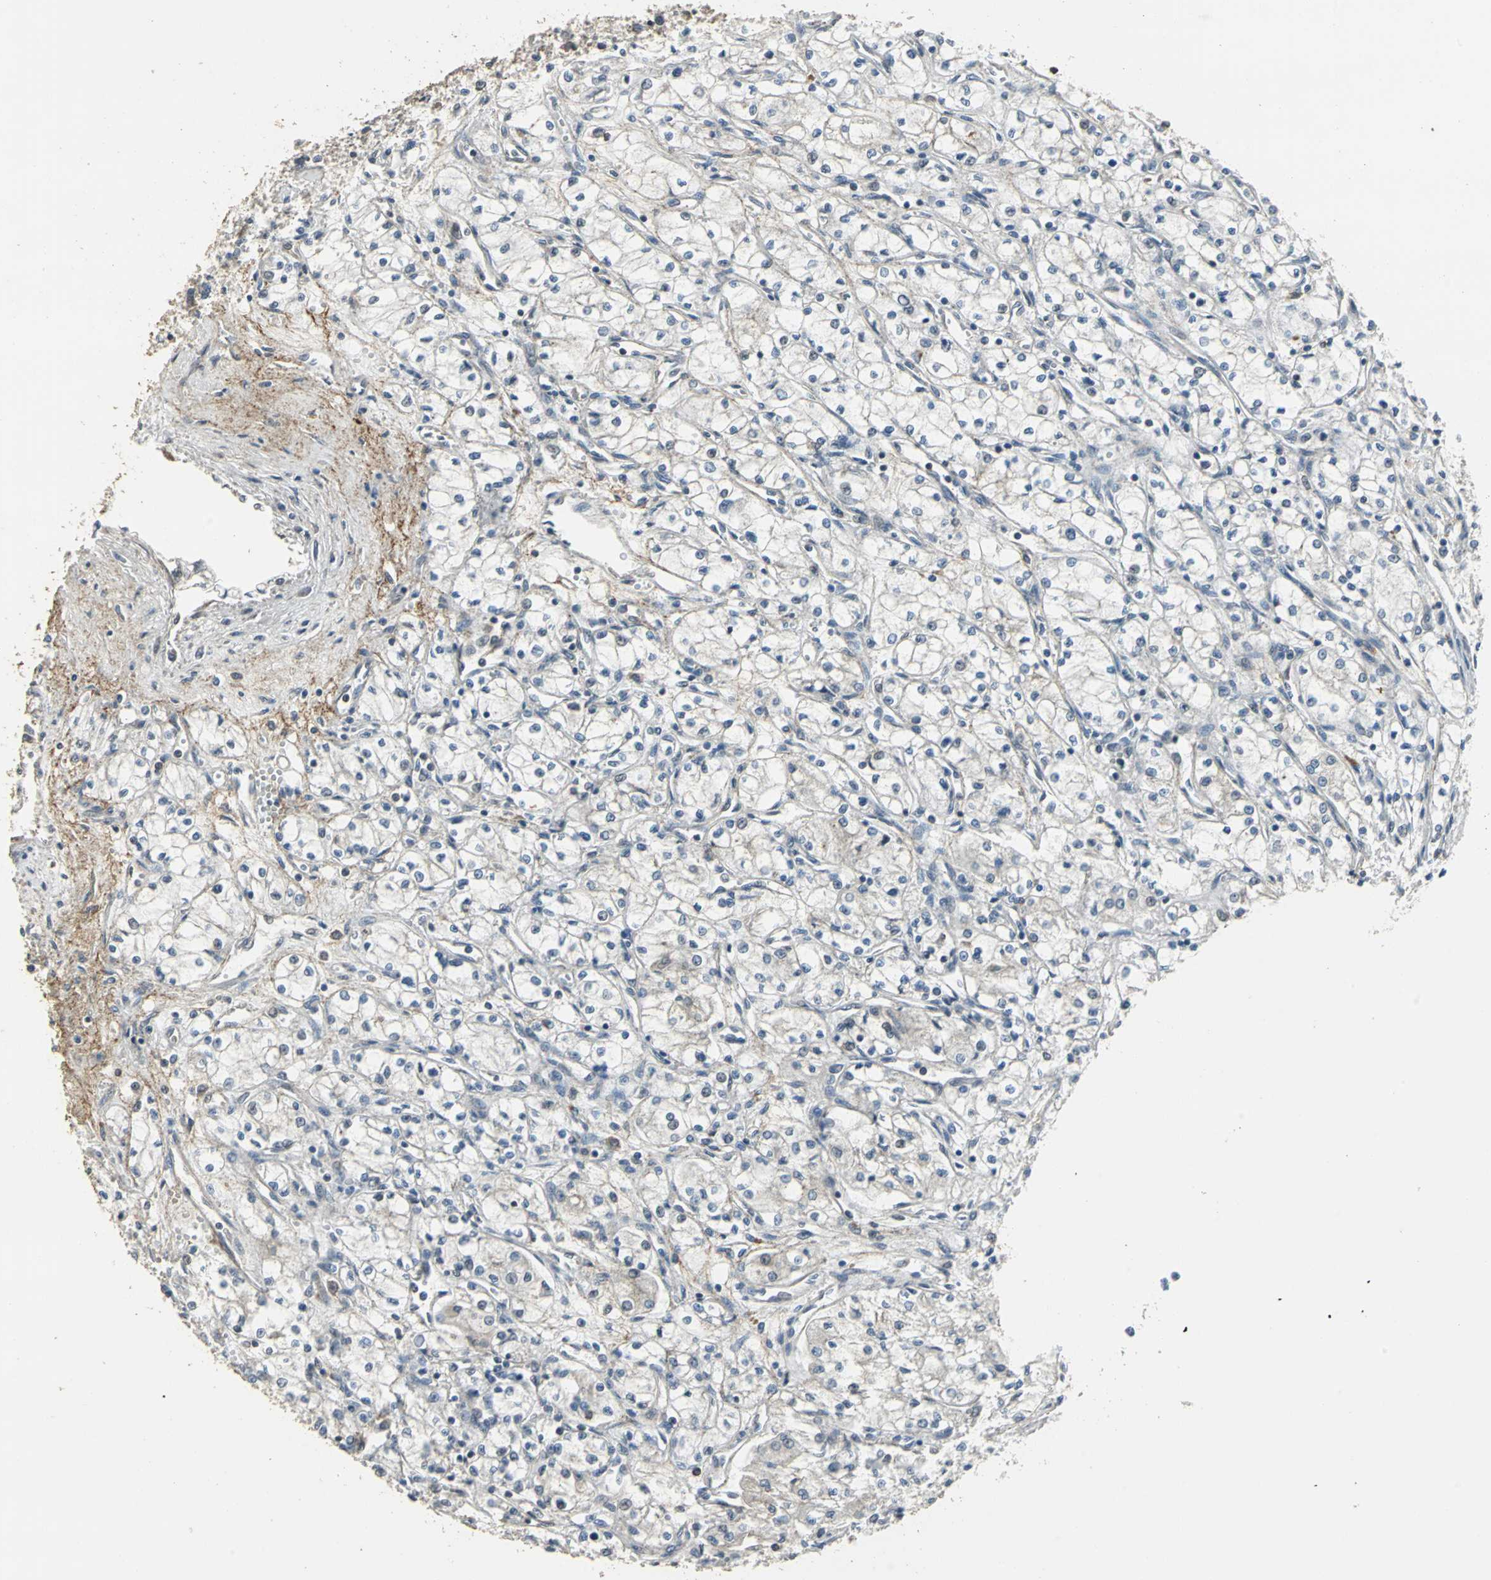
{"staining": {"intensity": "negative", "quantity": "none", "location": "none"}, "tissue": "renal cancer", "cell_type": "Tumor cells", "image_type": "cancer", "snomed": [{"axis": "morphology", "description": "Normal tissue, NOS"}, {"axis": "morphology", "description": "Adenocarcinoma, NOS"}, {"axis": "topography", "description": "Kidney"}], "caption": "Tumor cells show no significant protein expression in renal cancer.", "gene": "DNAJB4", "patient": {"sex": "male", "age": 59}}